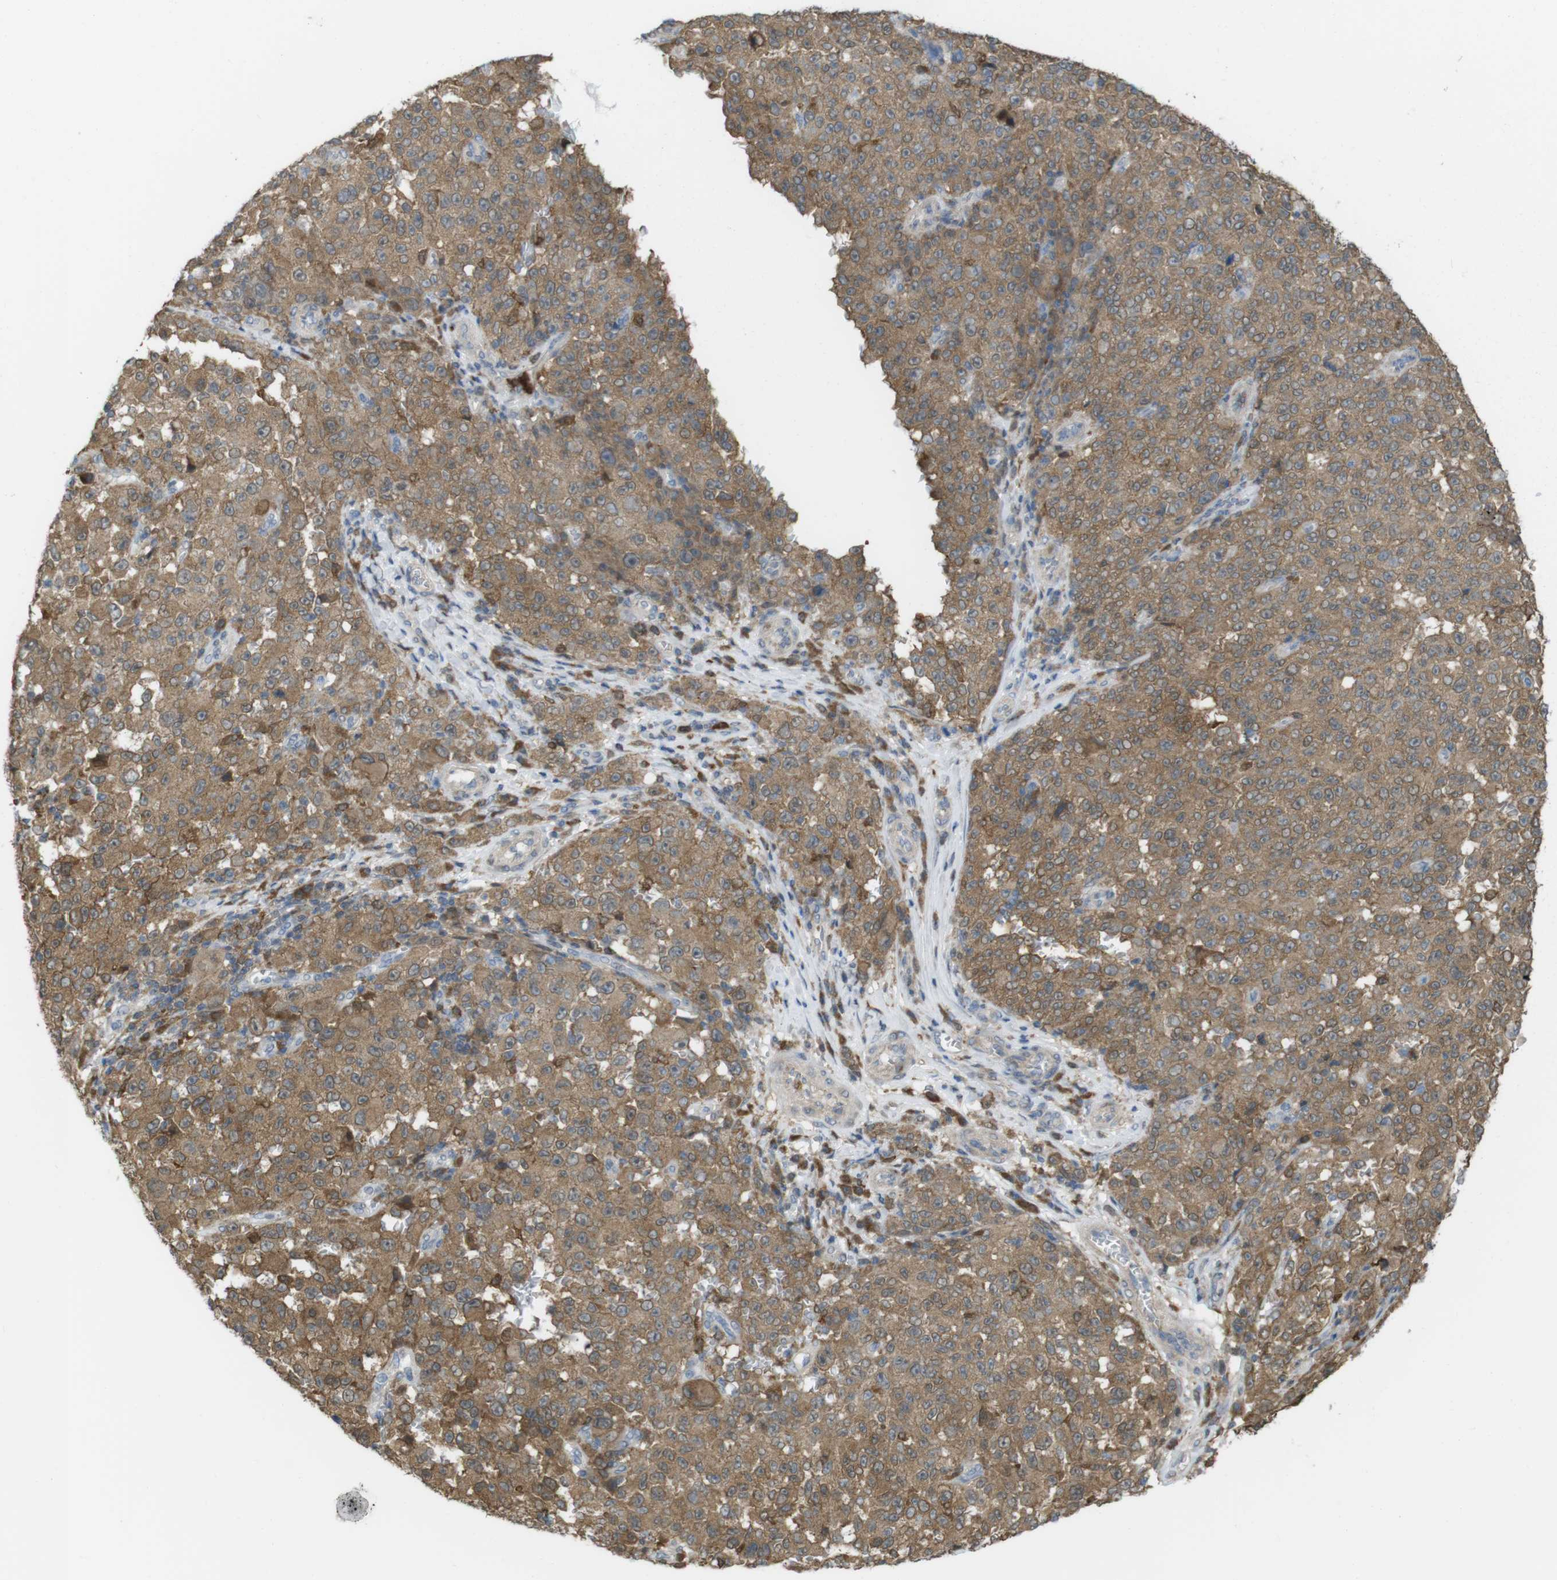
{"staining": {"intensity": "moderate", "quantity": ">75%", "location": "cytoplasmic/membranous"}, "tissue": "melanoma", "cell_type": "Tumor cells", "image_type": "cancer", "snomed": [{"axis": "morphology", "description": "Malignant melanoma, NOS"}, {"axis": "topography", "description": "Skin"}], "caption": "The immunohistochemical stain labels moderate cytoplasmic/membranous positivity in tumor cells of melanoma tissue. The staining was performed using DAB, with brown indicating positive protein expression. Nuclei are stained blue with hematoxylin.", "gene": "PRKCD", "patient": {"sex": "female", "age": 82}}